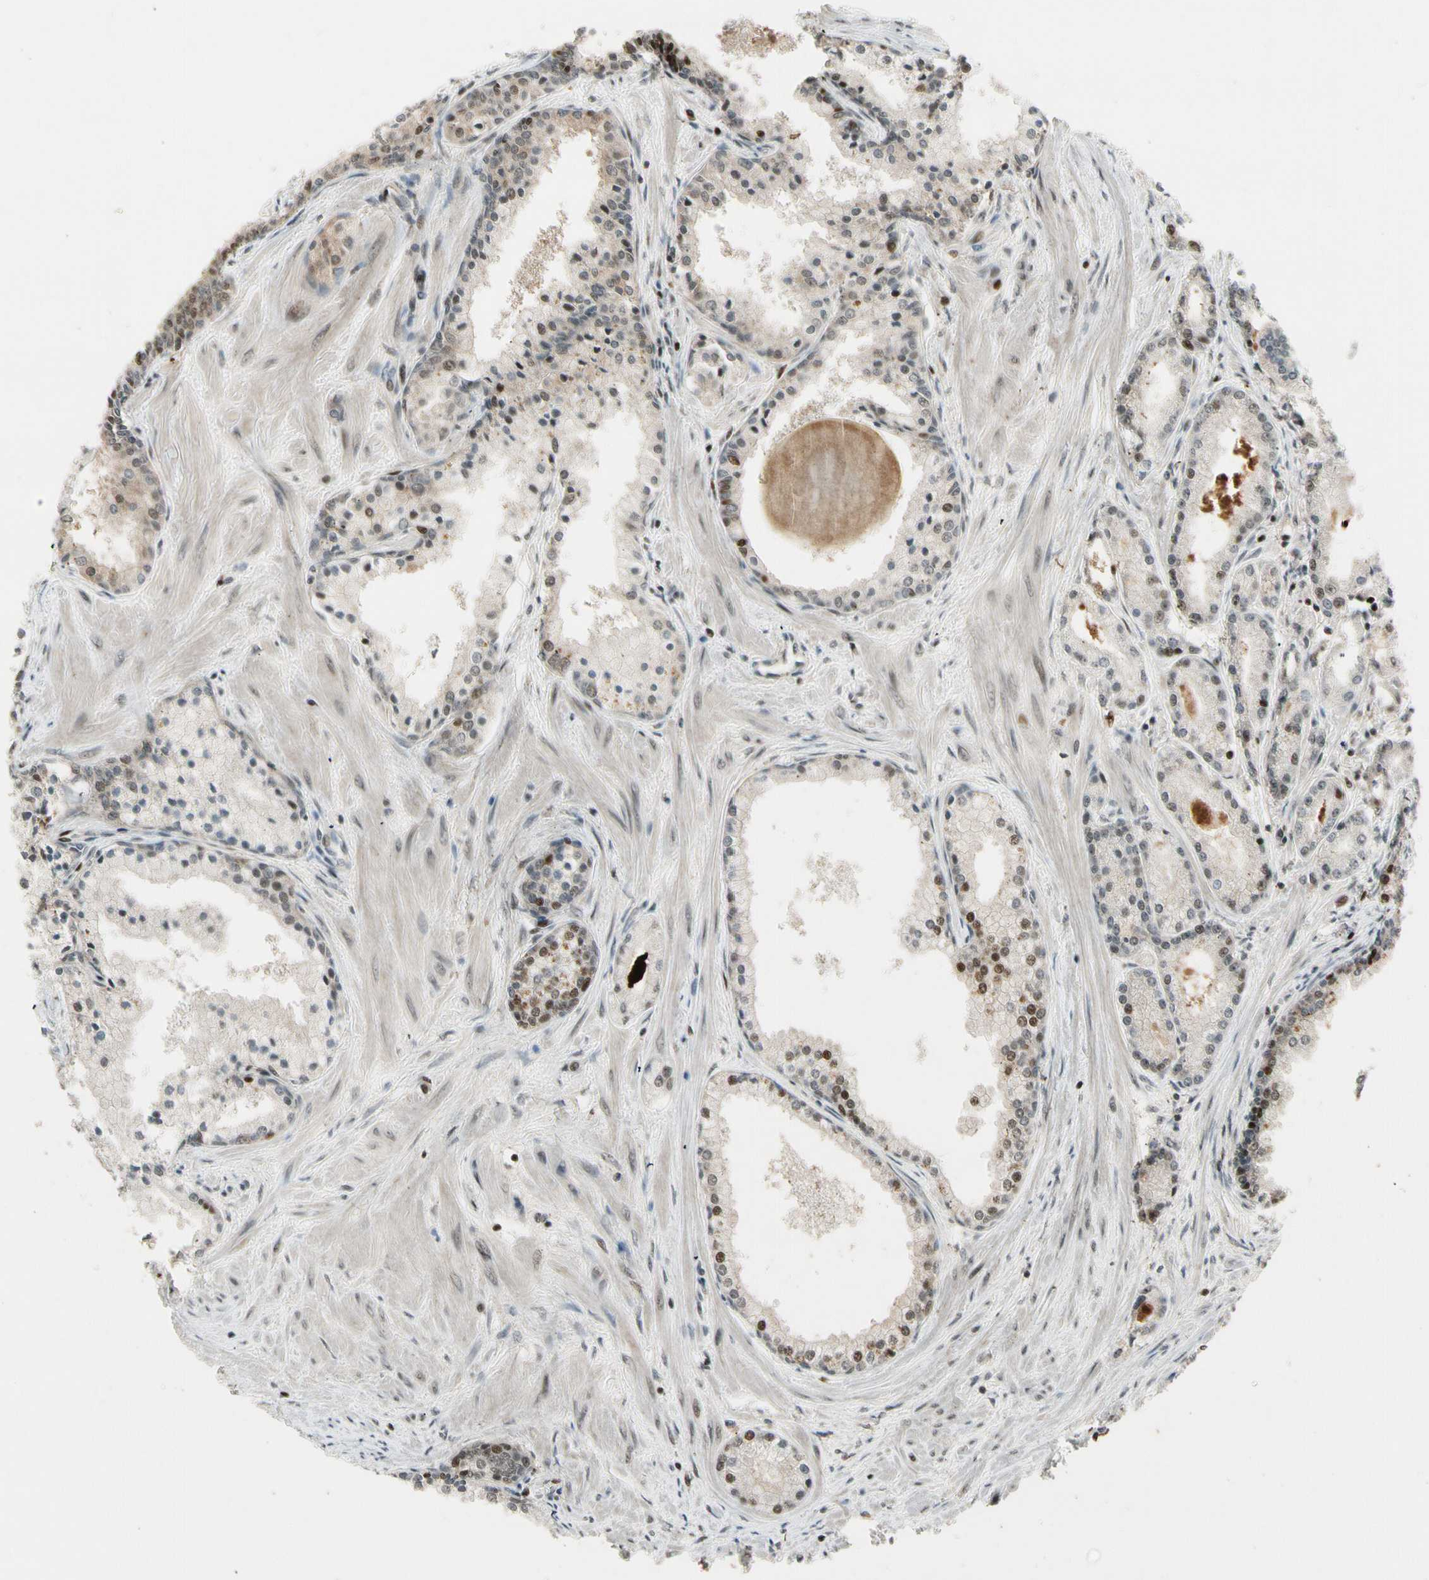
{"staining": {"intensity": "moderate", "quantity": "<25%", "location": "nuclear"}, "tissue": "prostate cancer", "cell_type": "Tumor cells", "image_type": "cancer", "snomed": [{"axis": "morphology", "description": "Adenocarcinoma, High grade"}, {"axis": "topography", "description": "Prostate"}], "caption": "Immunohistochemistry (IHC) histopathology image of neoplastic tissue: human prostate cancer (high-grade adenocarcinoma) stained using immunohistochemistry (IHC) shows low levels of moderate protein expression localized specifically in the nuclear of tumor cells, appearing as a nuclear brown color.", "gene": "CDK11A", "patient": {"sex": "male", "age": 61}}